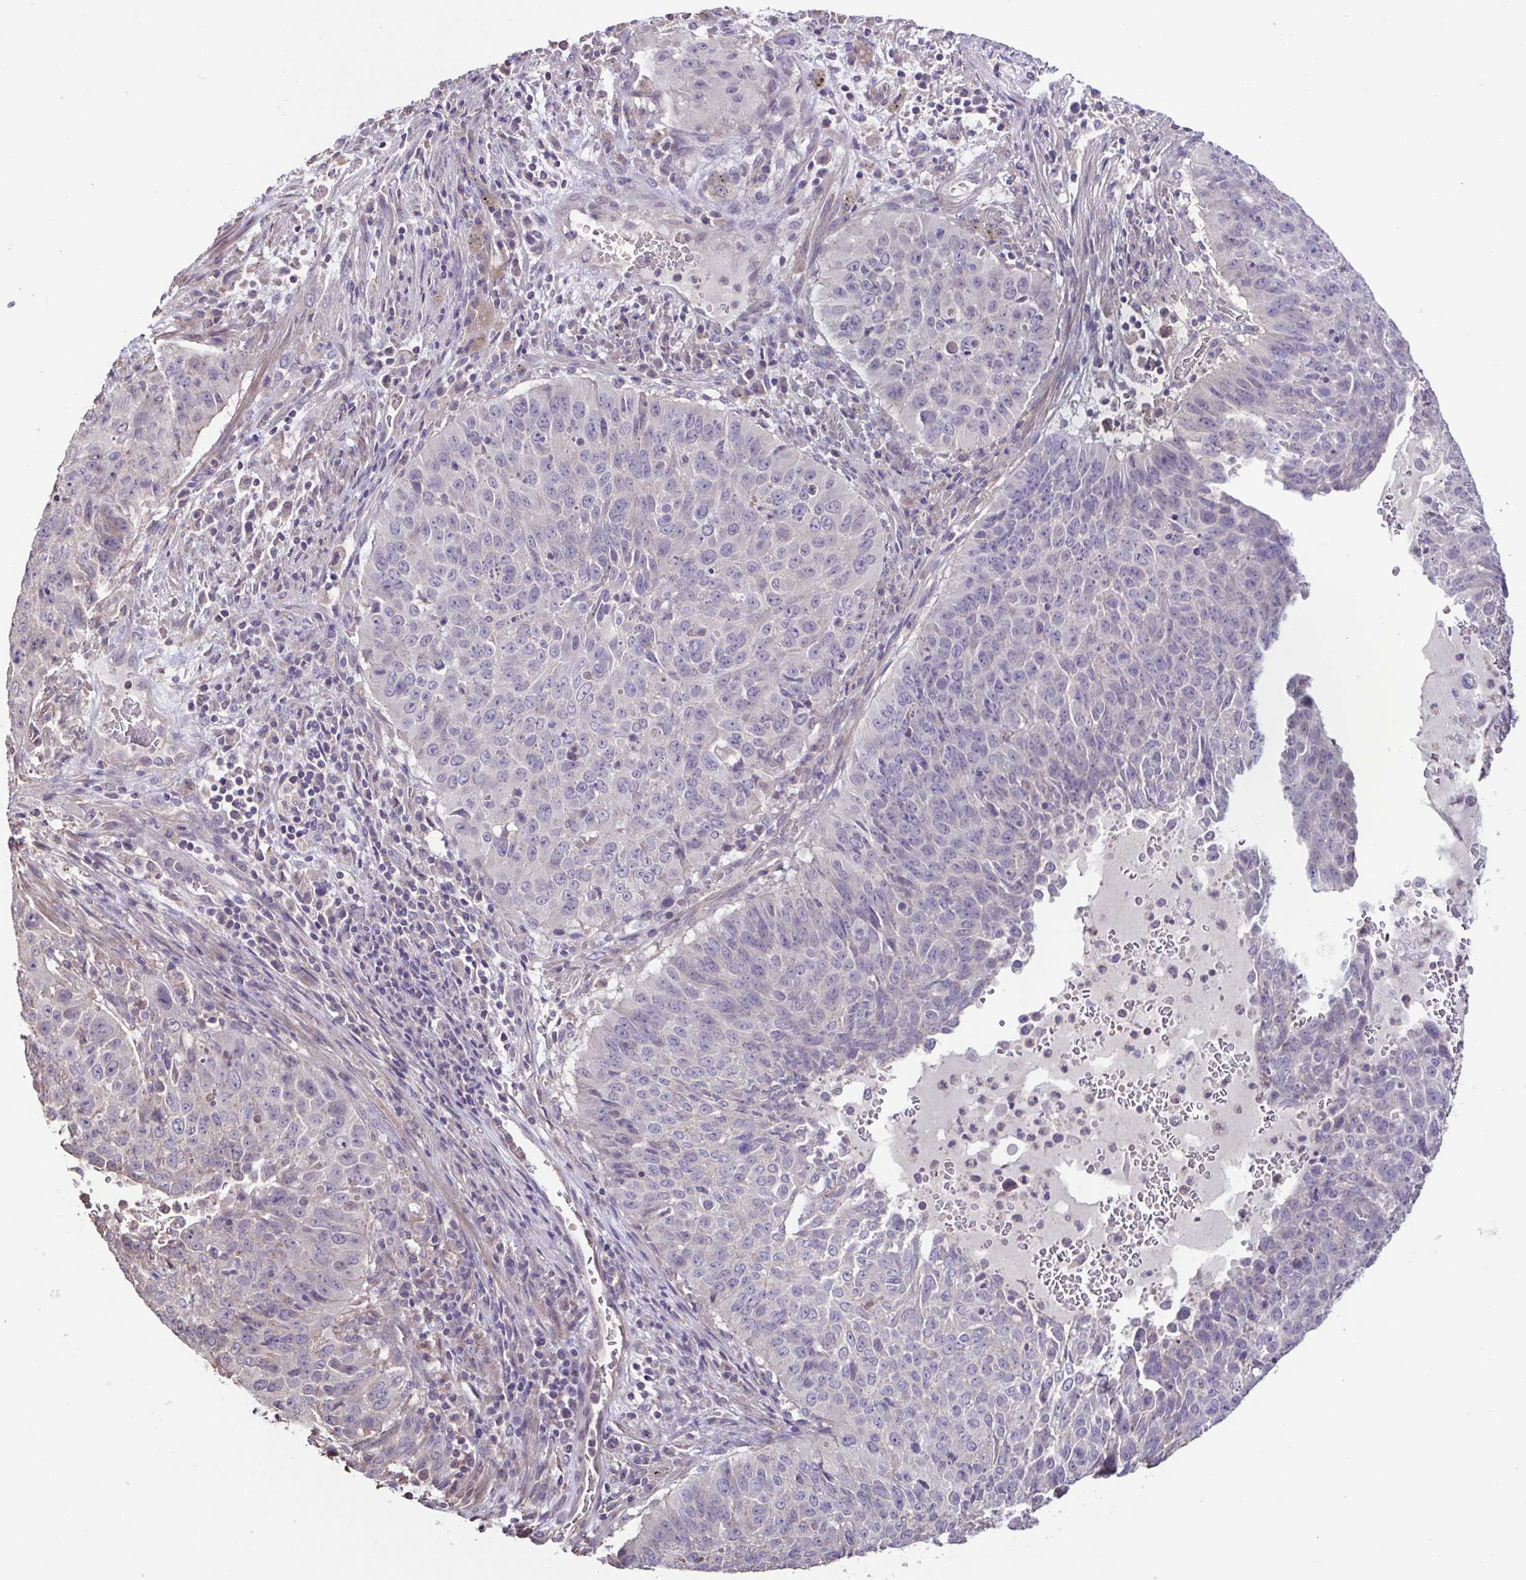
{"staining": {"intensity": "negative", "quantity": "none", "location": "none"}, "tissue": "lung cancer", "cell_type": "Tumor cells", "image_type": "cancer", "snomed": [{"axis": "morphology", "description": "Normal tissue, NOS"}, {"axis": "morphology", "description": "Squamous cell carcinoma, NOS"}, {"axis": "topography", "description": "Bronchus"}, {"axis": "topography", "description": "Lung"}], "caption": "Tumor cells show no significant protein staining in lung cancer. Nuclei are stained in blue.", "gene": "ACTRT2", "patient": {"sex": "male", "age": 64}}